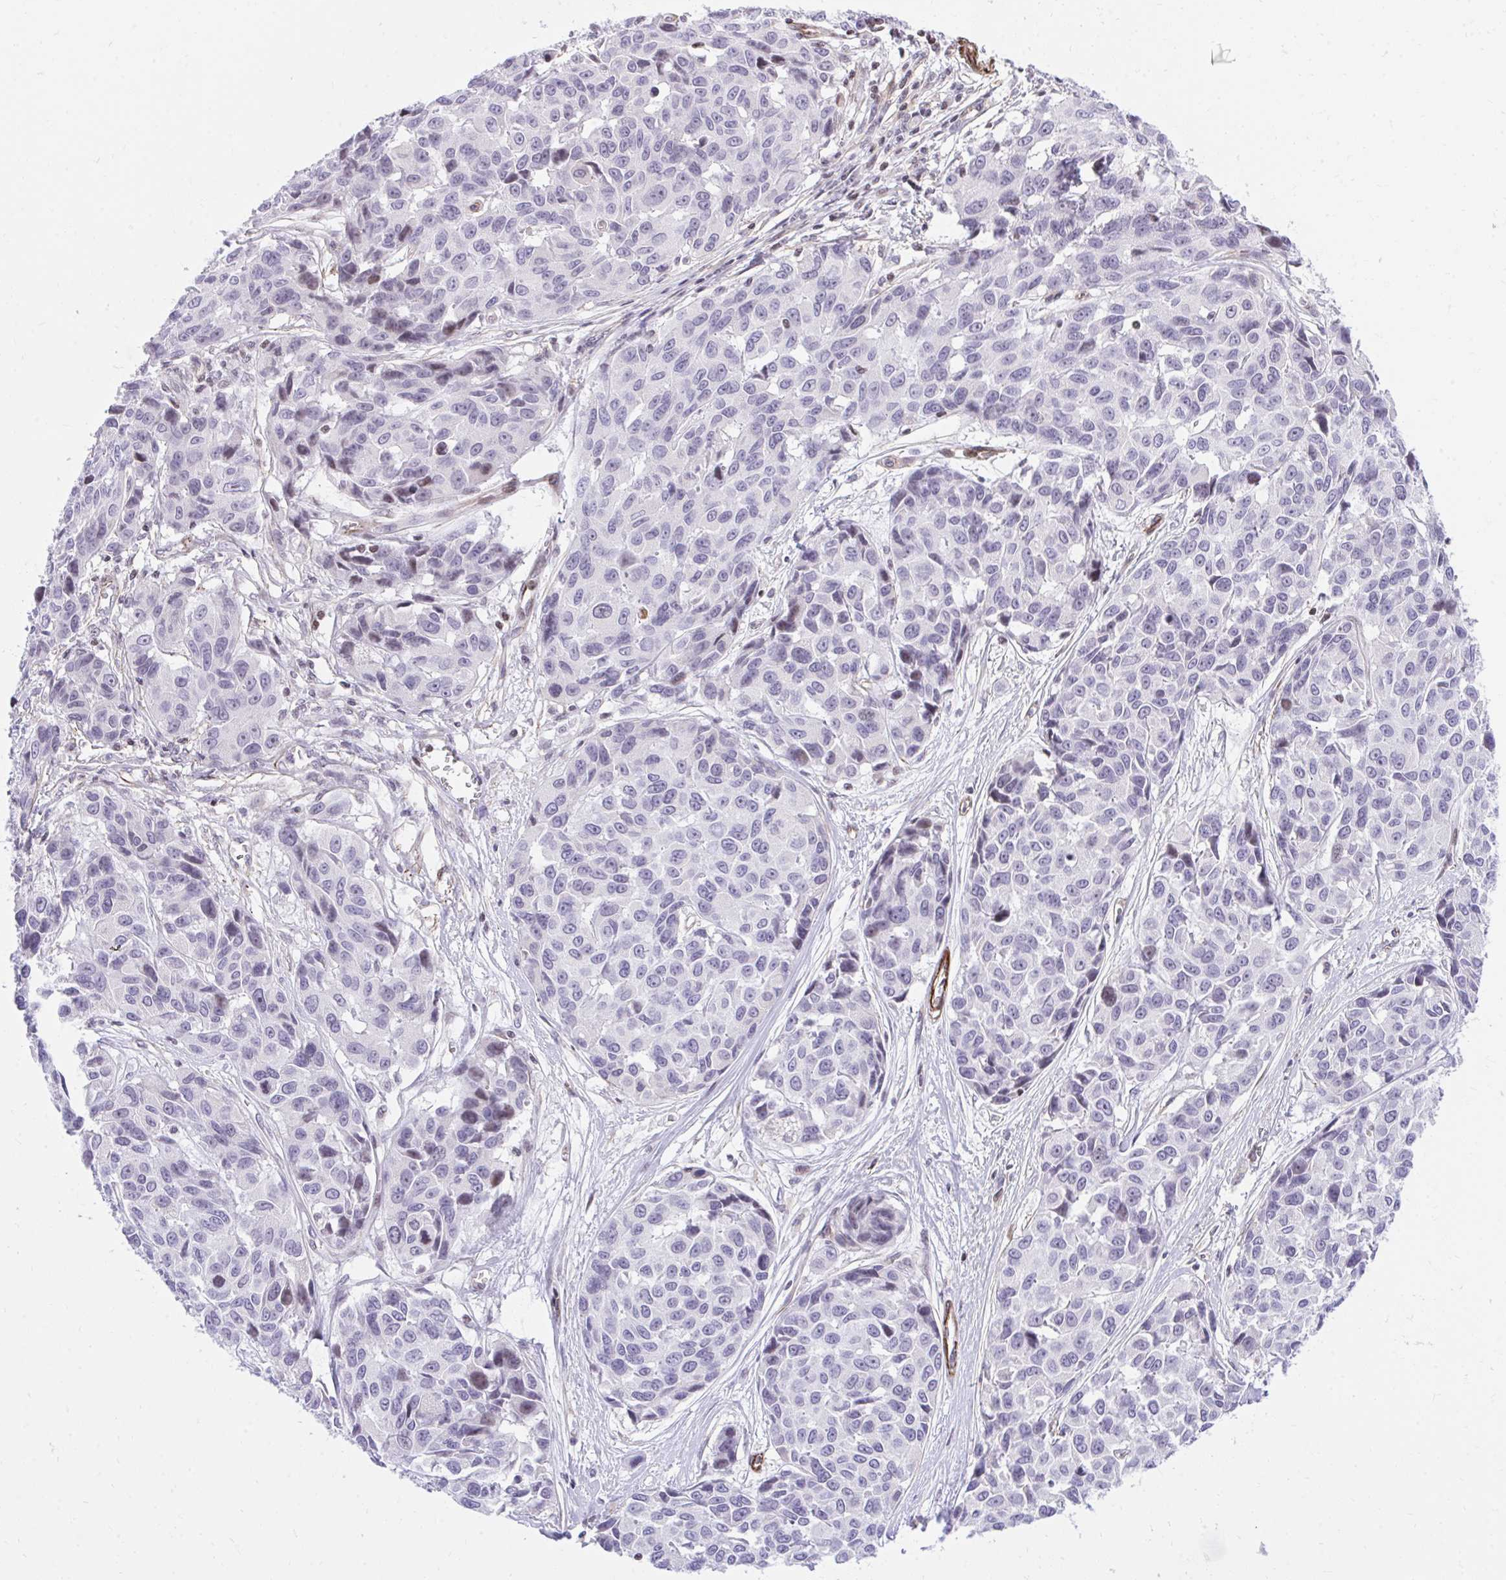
{"staining": {"intensity": "negative", "quantity": "none", "location": "none"}, "tissue": "melanoma", "cell_type": "Tumor cells", "image_type": "cancer", "snomed": [{"axis": "morphology", "description": "Malignant melanoma, NOS"}, {"axis": "topography", "description": "Skin"}], "caption": "Tumor cells show no significant positivity in malignant melanoma.", "gene": "KCNN4", "patient": {"sex": "female", "age": 66}}